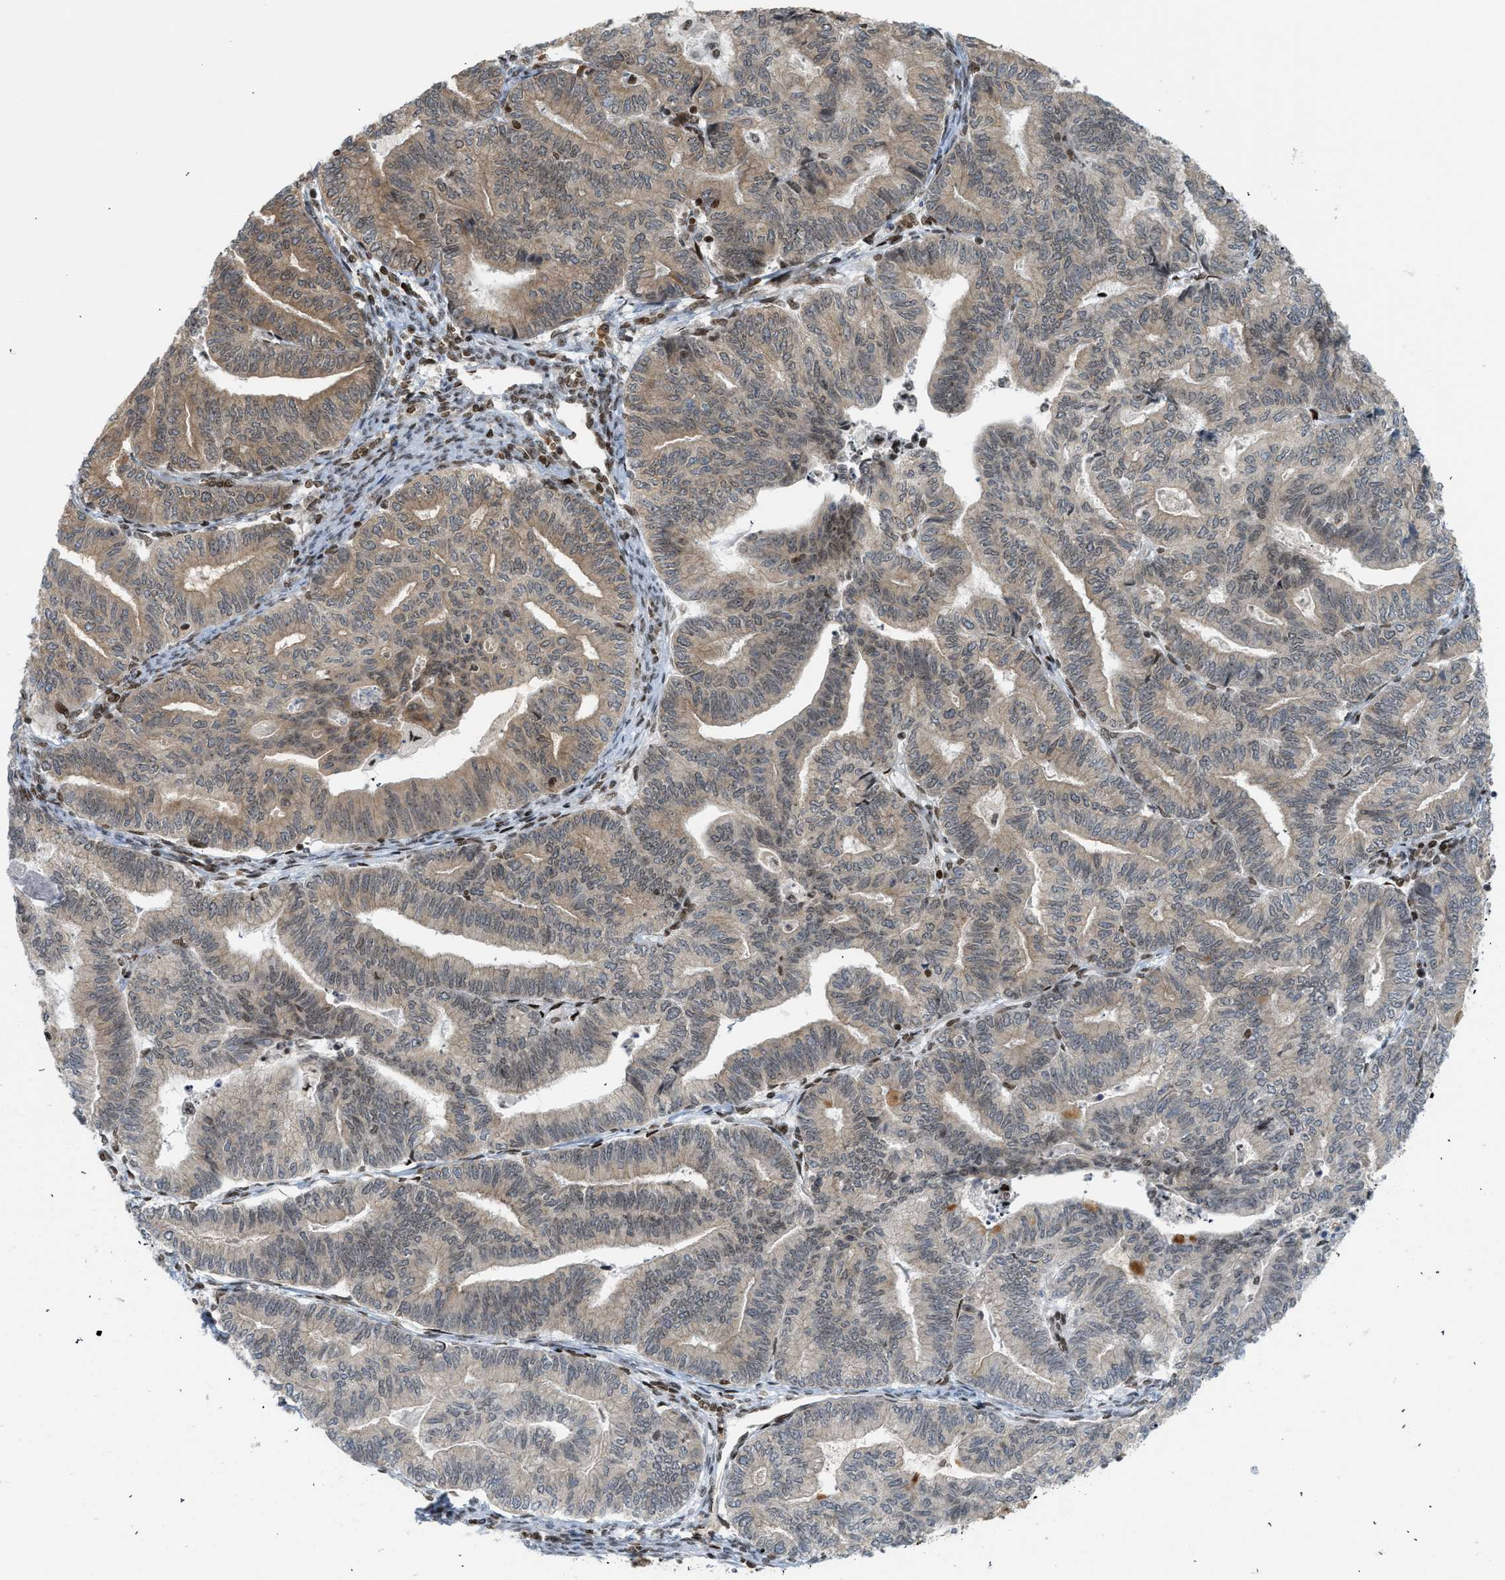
{"staining": {"intensity": "moderate", "quantity": ">75%", "location": "cytoplasmic/membranous"}, "tissue": "endometrial cancer", "cell_type": "Tumor cells", "image_type": "cancer", "snomed": [{"axis": "morphology", "description": "Adenocarcinoma, NOS"}, {"axis": "topography", "description": "Endometrium"}], "caption": "Endometrial cancer (adenocarcinoma) stained with a brown dye shows moderate cytoplasmic/membranous positive staining in about >75% of tumor cells.", "gene": "ZNF22", "patient": {"sex": "female", "age": 79}}